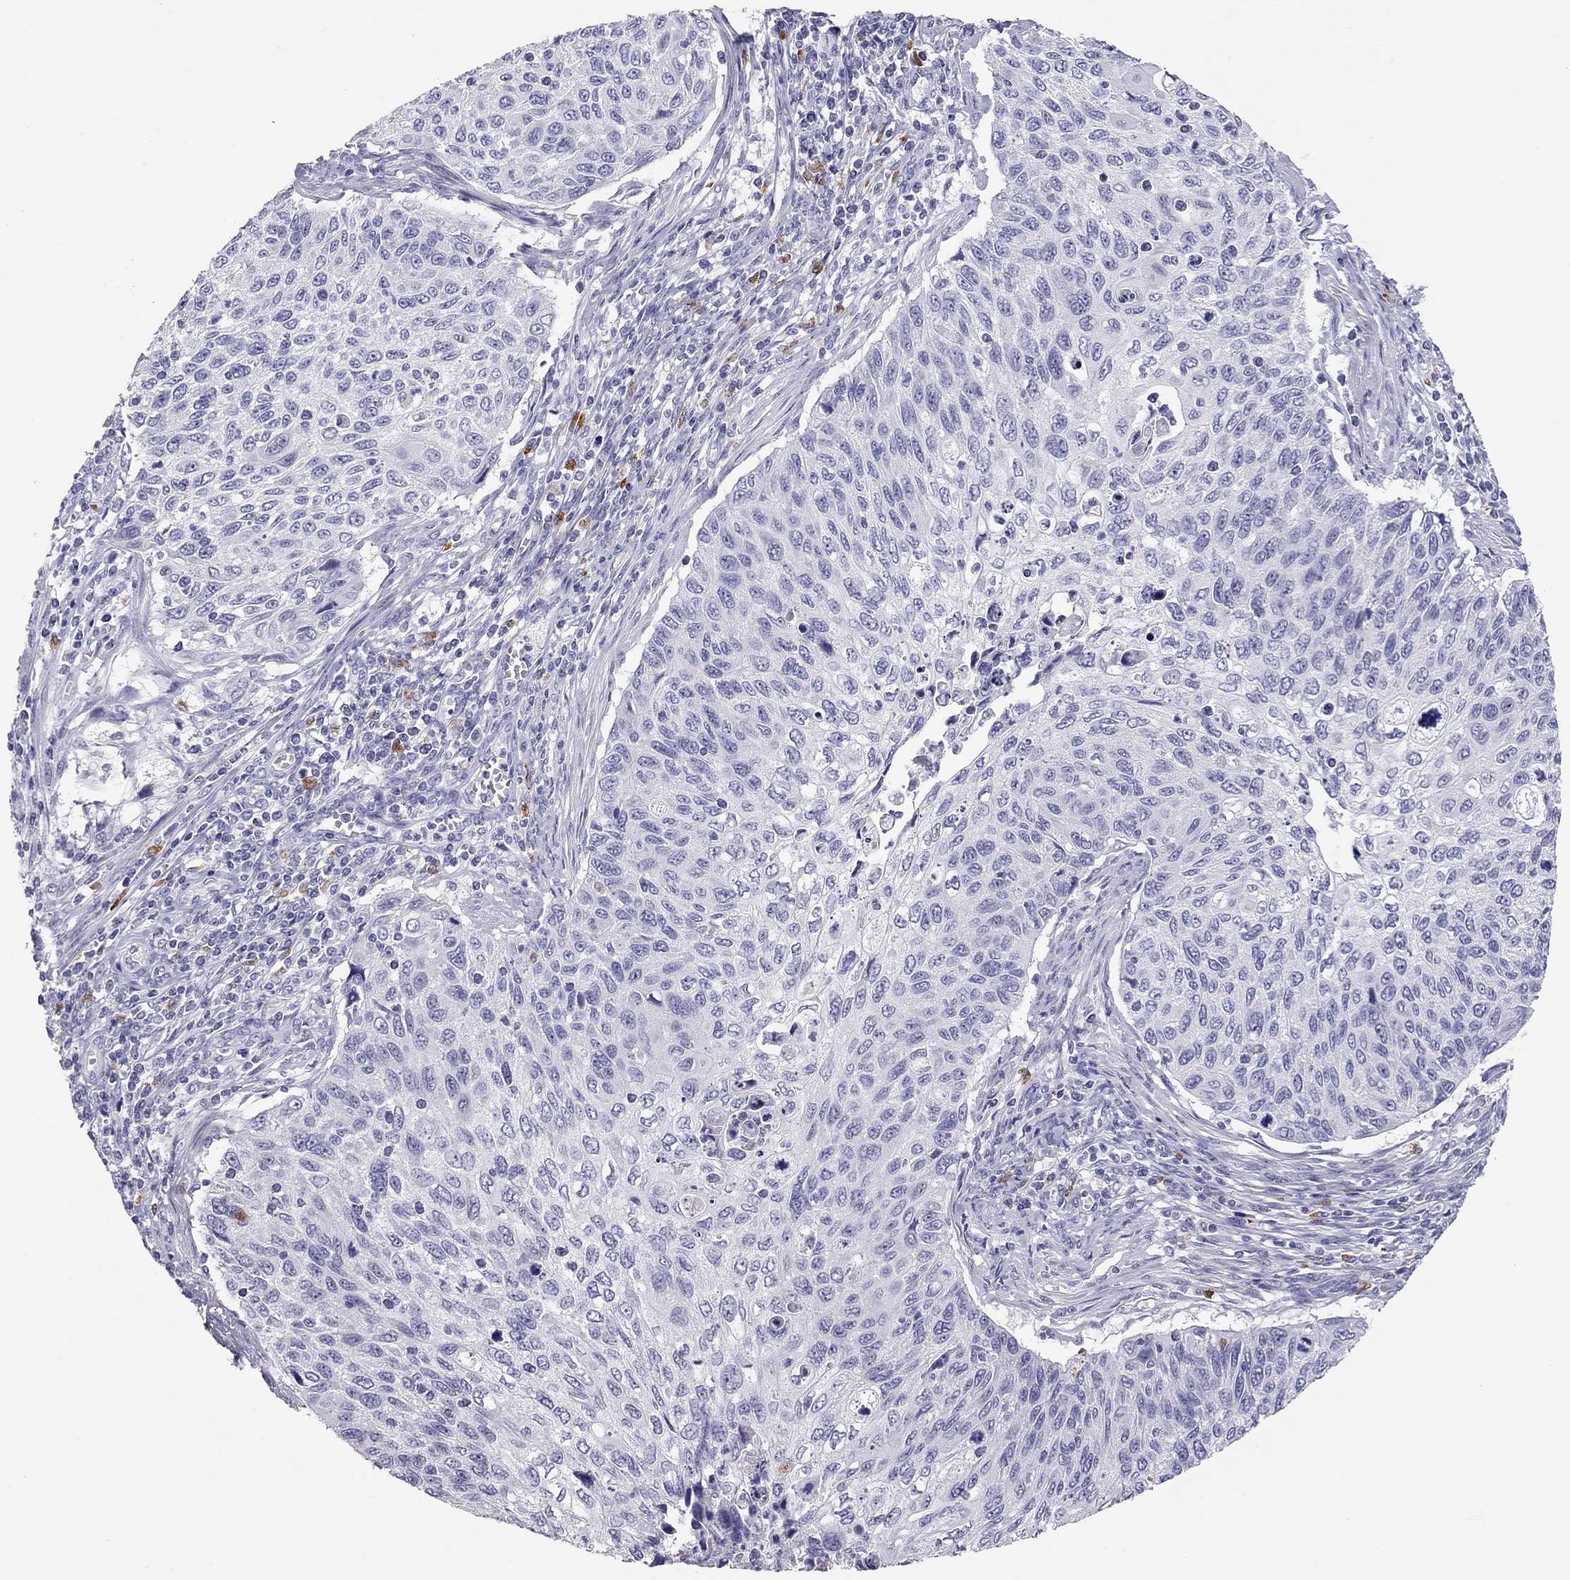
{"staining": {"intensity": "negative", "quantity": "none", "location": "none"}, "tissue": "cervical cancer", "cell_type": "Tumor cells", "image_type": "cancer", "snomed": [{"axis": "morphology", "description": "Squamous cell carcinoma, NOS"}, {"axis": "topography", "description": "Cervix"}], "caption": "Immunohistochemistry histopathology image of neoplastic tissue: human cervical squamous cell carcinoma stained with DAB (3,3'-diaminobenzidine) exhibits no significant protein expression in tumor cells.", "gene": "IL17REL", "patient": {"sex": "female", "age": 70}}